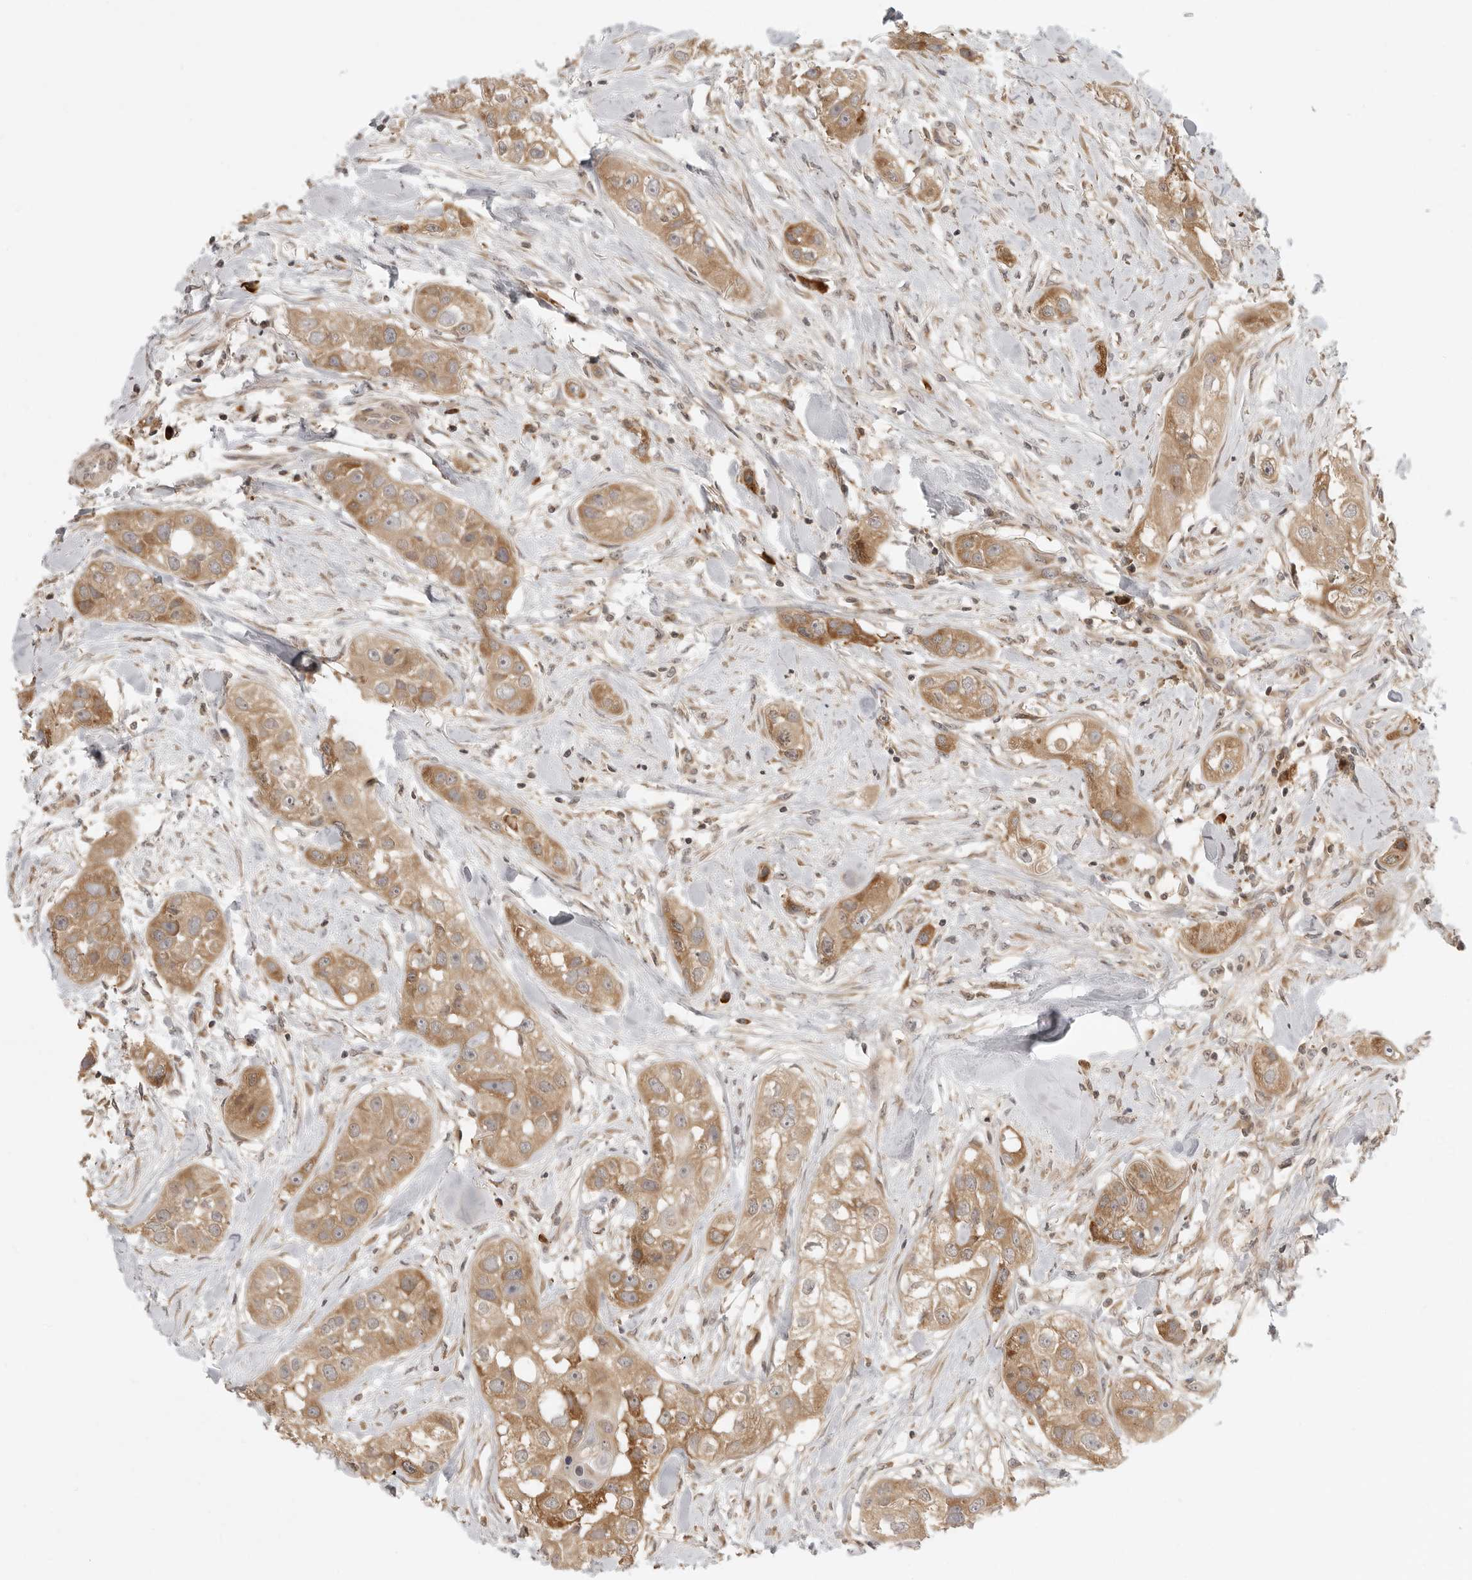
{"staining": {"intensity": "moderate", "quantity": ">75%", "location": "cytoplasmic/membranous"}, "tissue": "head and neck cancer", "cell_type": "Tumor cells", "image_type": "cancer", "snomed": [{"axis": "morphology", "description": "Normal tissue, NOS"}, {"axis": "morphology", "description": "Squamous cell carcinoma, NOS"}, {"axis": "topography", "description": "Skeletal muscle"}, {"axis": "topography", "description": "Head-Neck"}], "caption": "The image exhibits staining of head and neck squamous cell carcinoma, revealing moderate cytoplasmic/membranous protein positivity (brown color) within tumor cells. The staining was performed using DAB (3,3'-diaminobenzidine), with brown indicating positive protein expression. Nuclei are stained blue with hematoxylin.", "gene": "PRRC2A", "patient": {"sex": "male", "age": 51}}